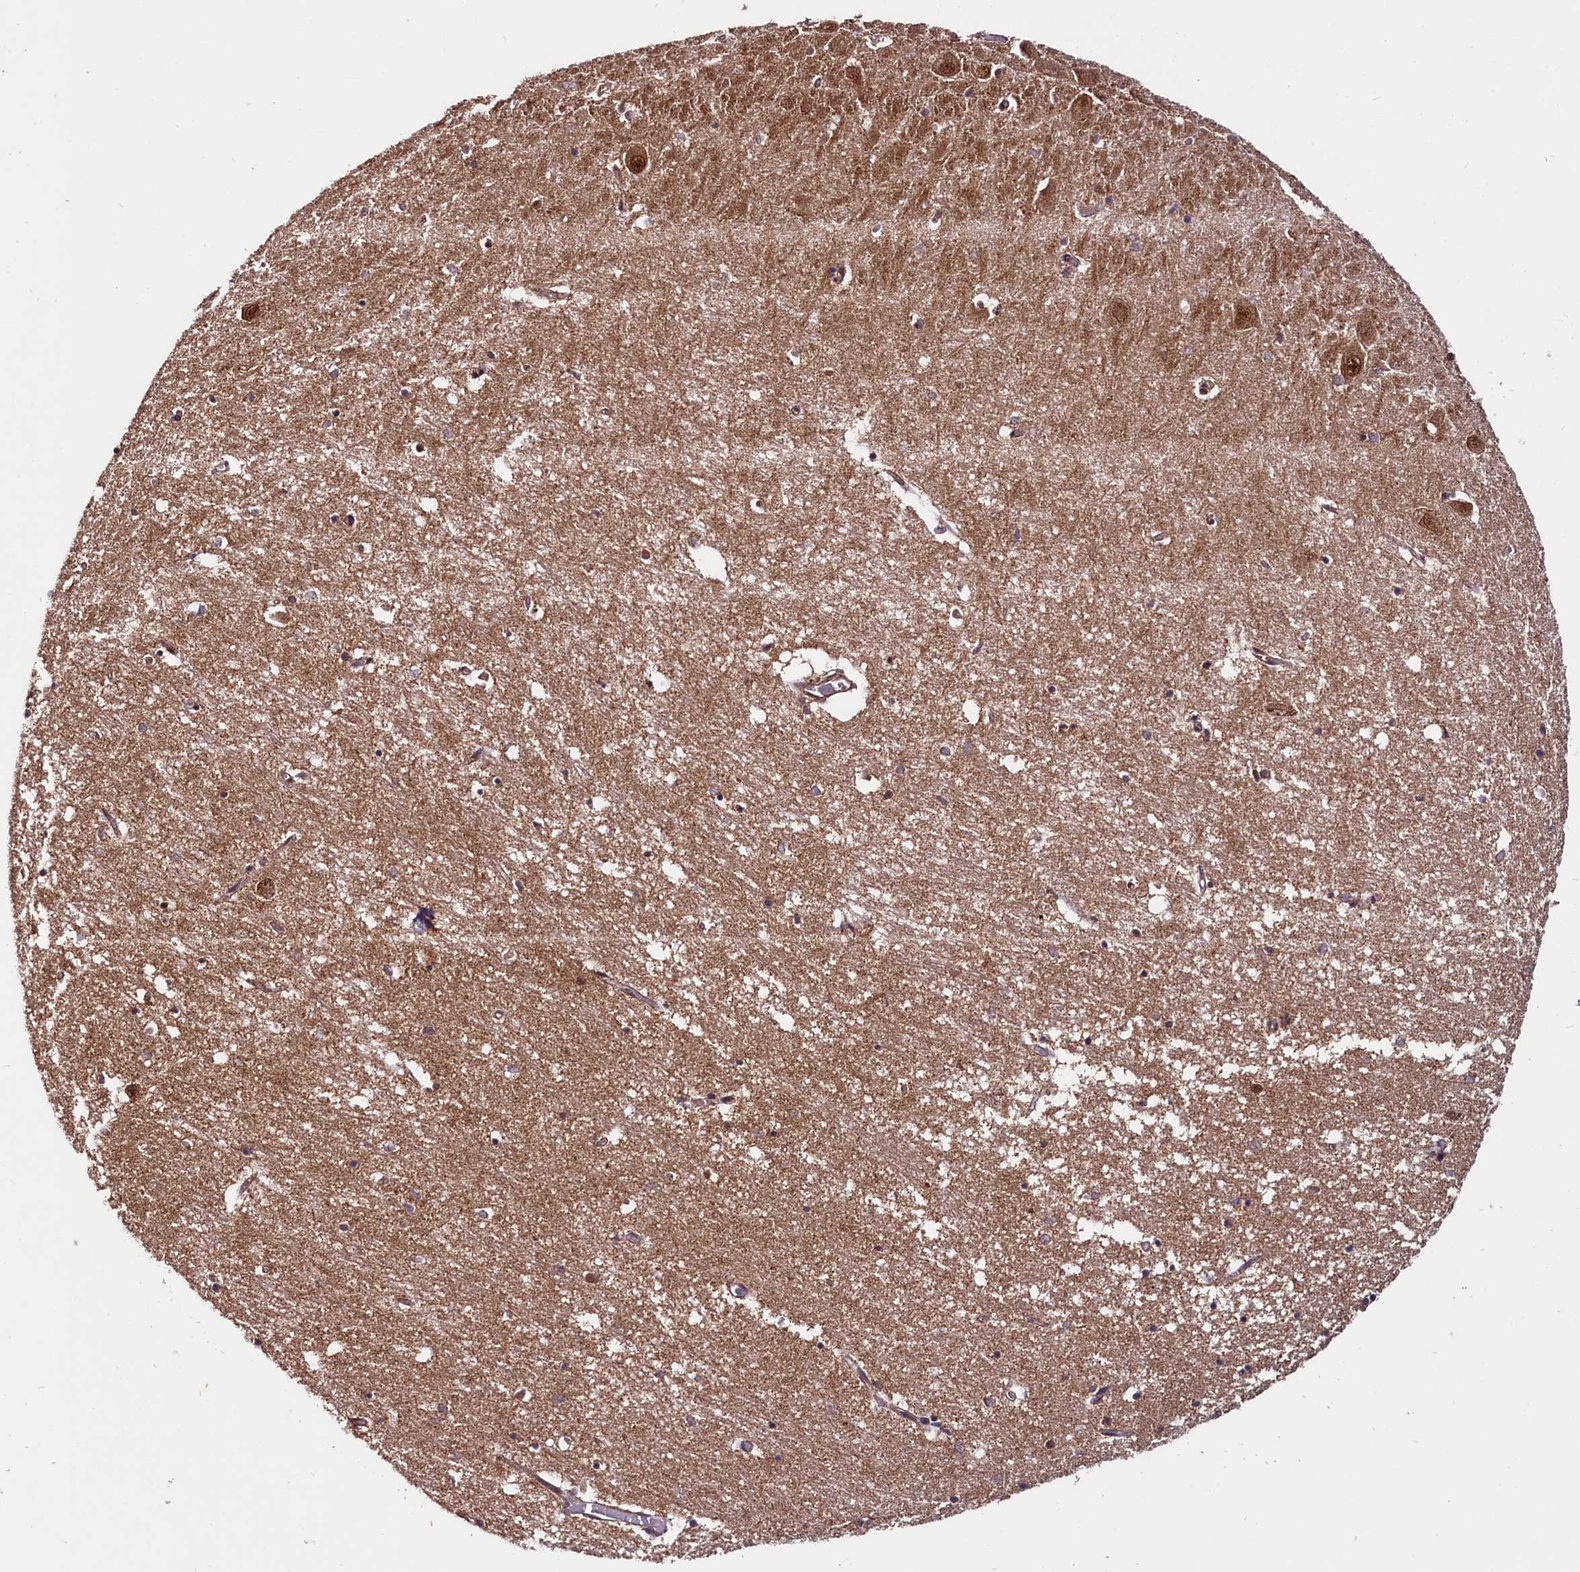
{"staining": {"intensity": "moderate", "quantity": "25%-75%", "location": "cytoplasmic/membranous"}, "tissue": "hippocampus", "cell_type": "Glial cells", "image_type": "normal", "snomed": [{"axis": "morphology", "description": "Normal tissue, NOS"}, {"axis": "topography", "description": "Hippocampus"}], "caption": "Human hippocampus stained for a protein (brown) exhibits moderate cytoplasmic/membranous positive positivity in about 25%-75% of glial cells.", "gene": "UBE3A", "patient": {"sex": "male", "age": 70}}